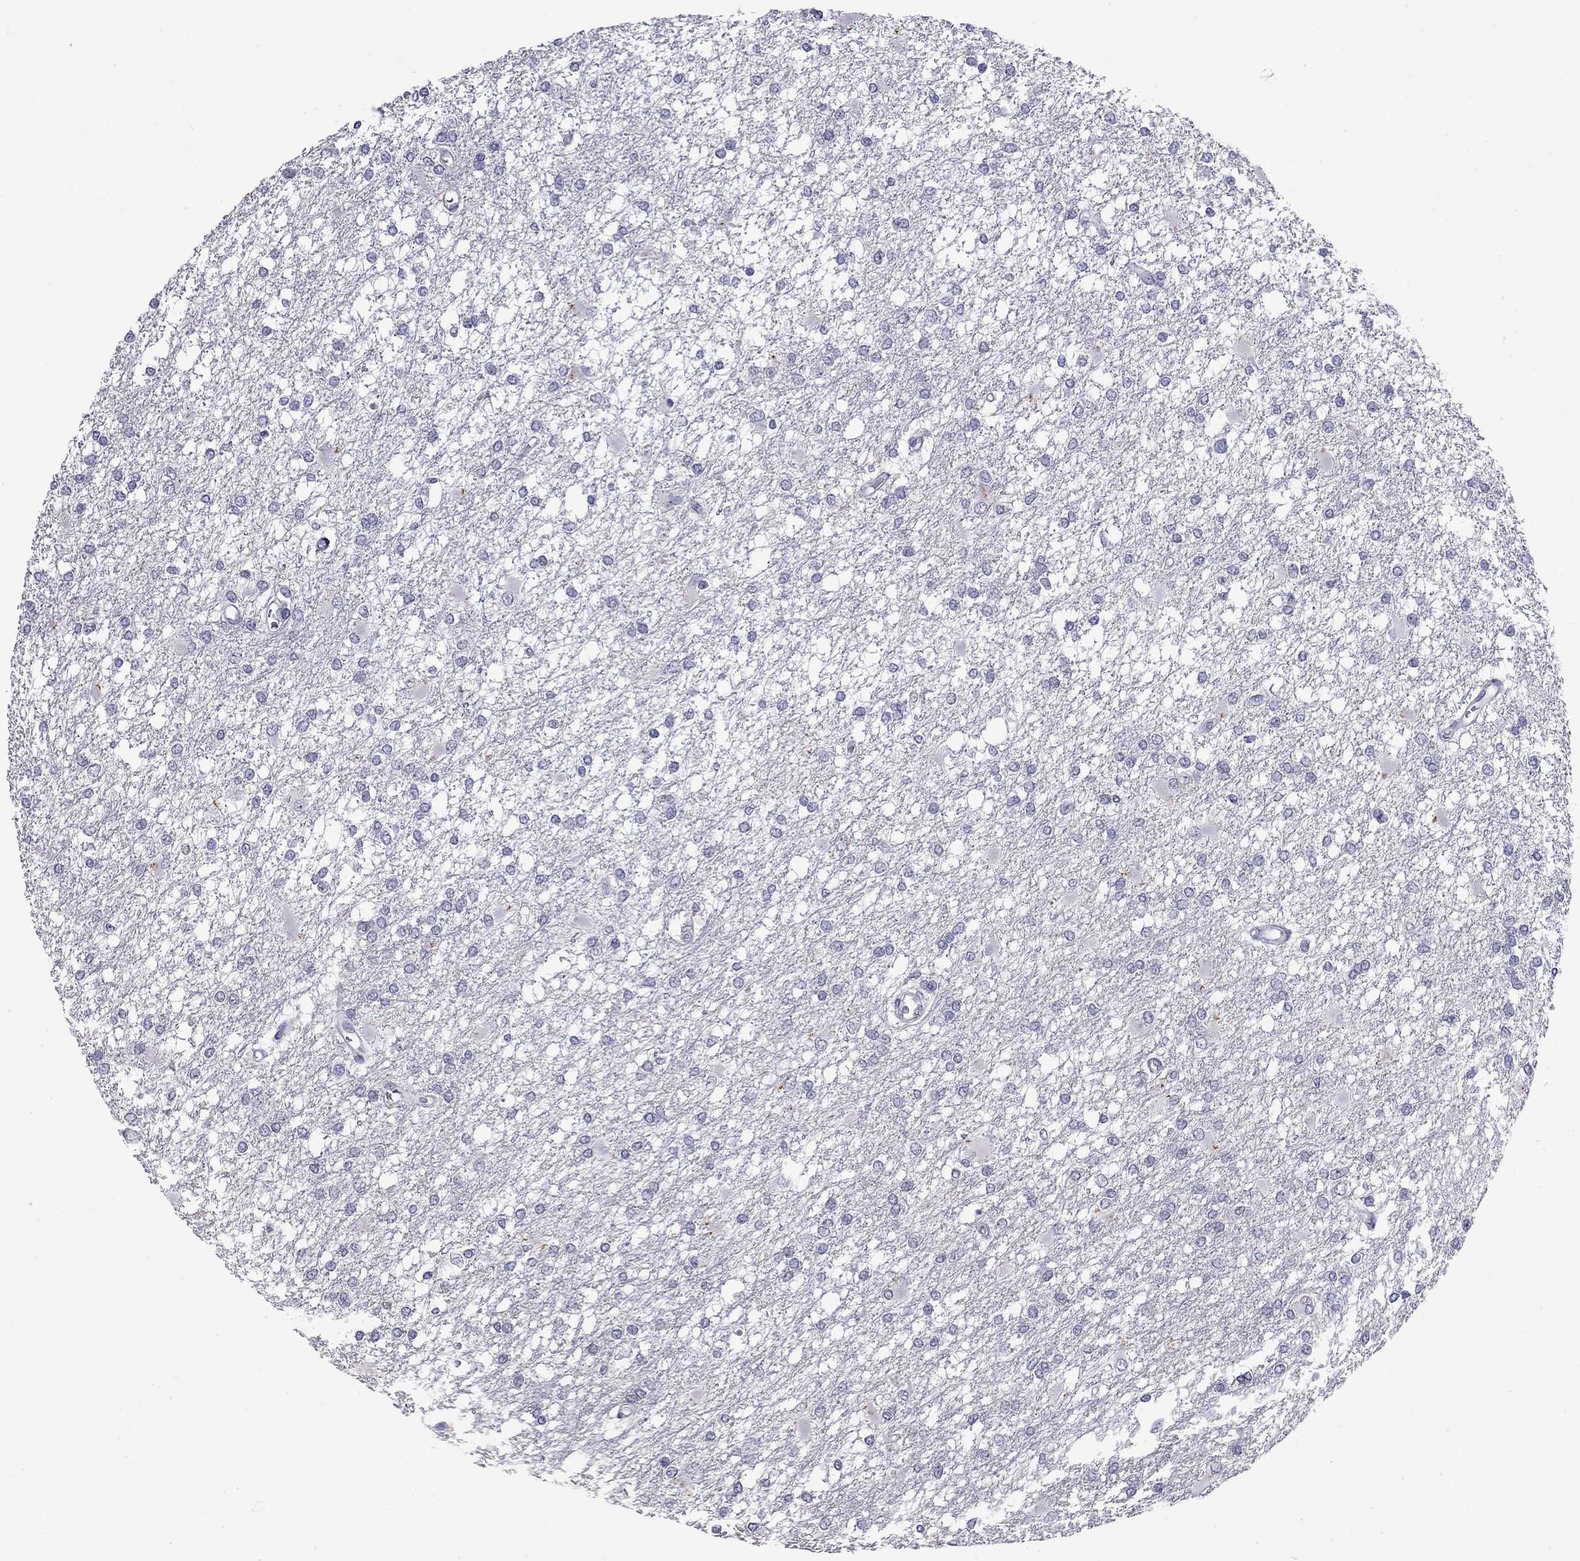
{"staining": {"intensity": "negative", "quantity": "none", "location": "none"}, "tissue": "glioma", "cell_type": "Tumor cells", "image_type": "cancer", "snomed": [{"axis": "morphology", "description": "Glioma, malignant, High grade"}, {"axis": "topography", "description": "Cerebral cortex"}], "caption": "Human malignant glioma (high-grade) stained for a protein using IHC demonstrates no staining in tumor cells.", "gene": "WNK3", "patient": {"sex": "male", "age": 79}}